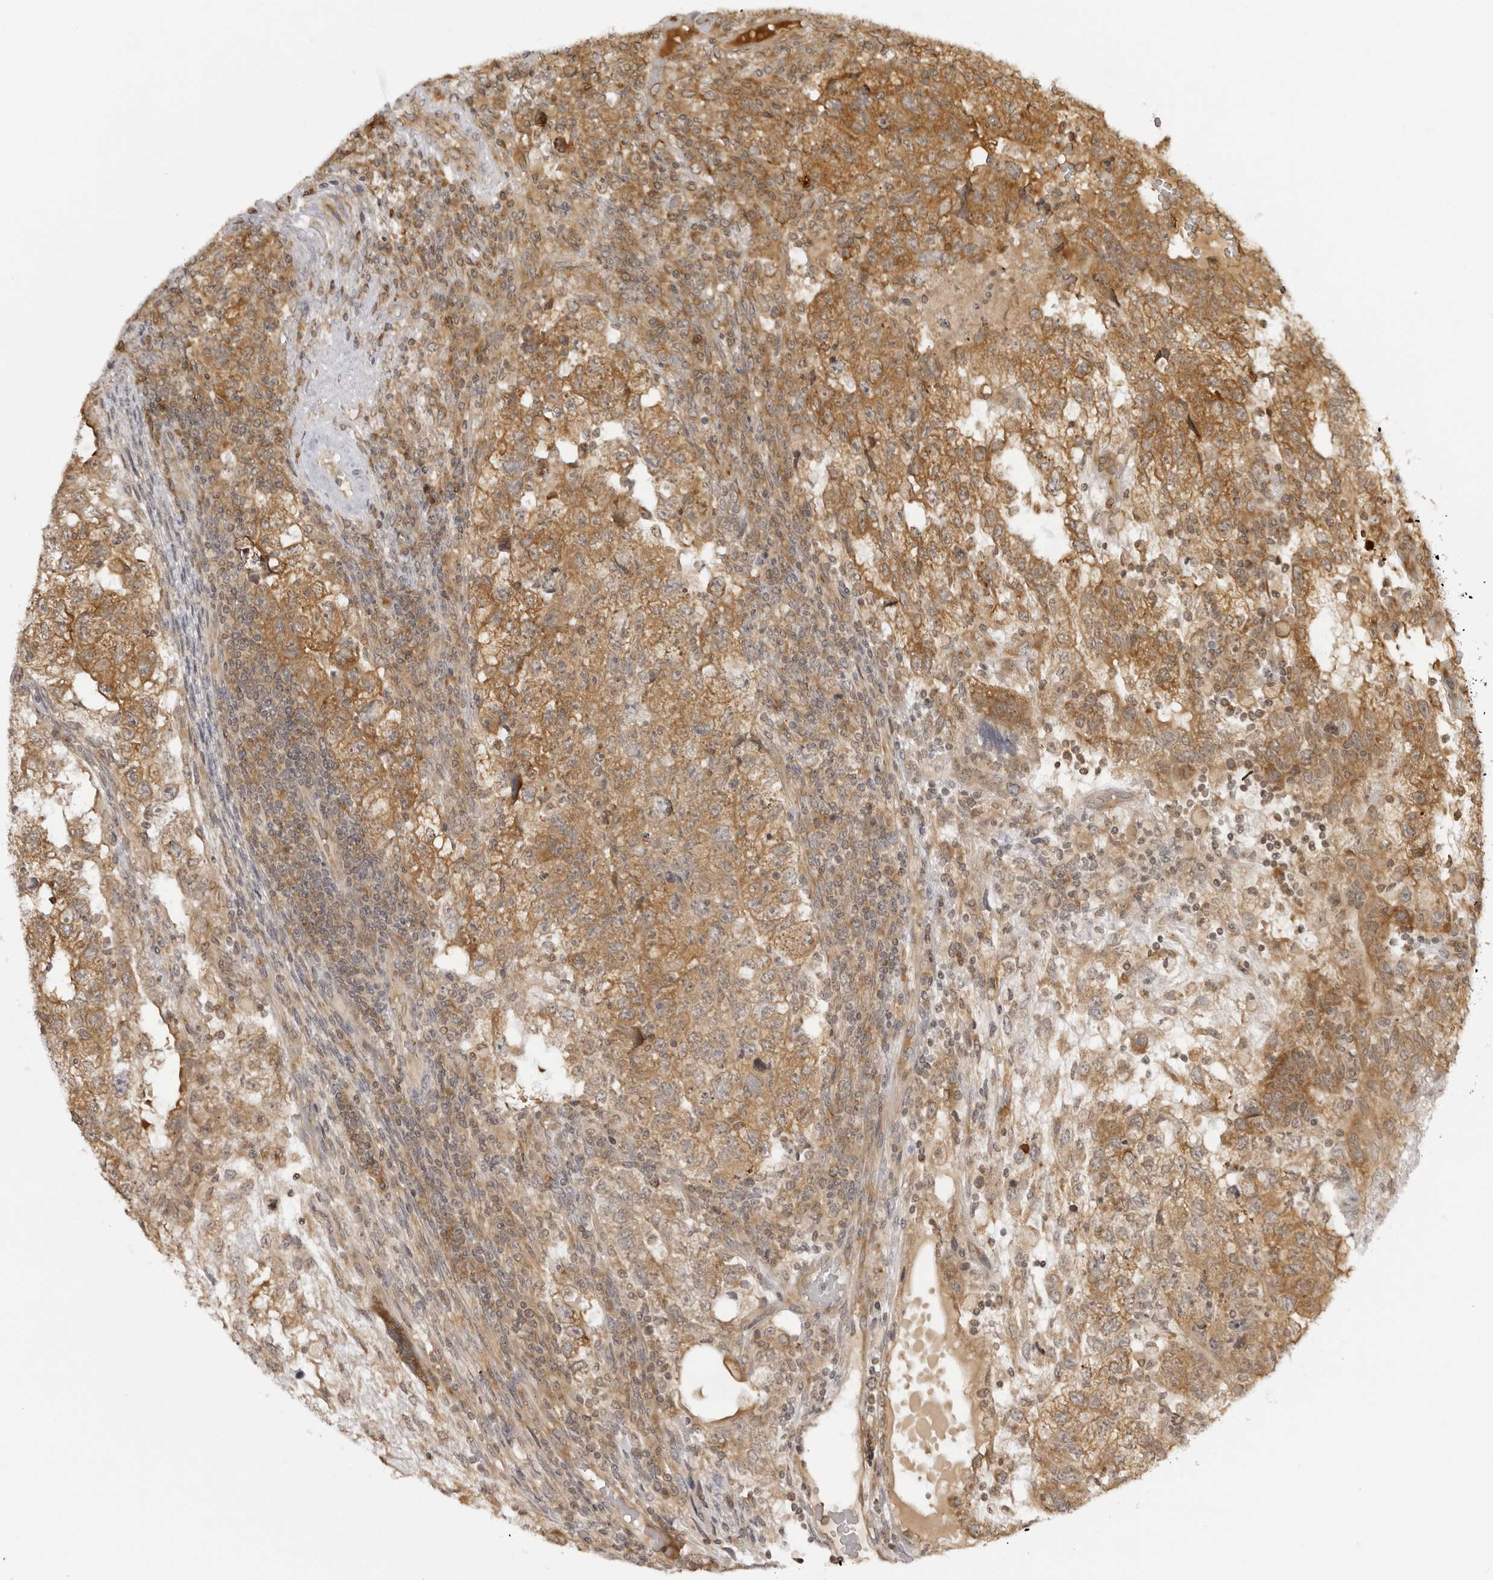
{"staining": {"intensity": "strong", "quantity": ">75%", "location": "cytoplasmic/membranous"}, "tissue": "testis cancer", "cell_type": "Tumor cells", "image_type": "cancer", "snomed": [{"axis": "morphology", "description": "Carcinoma, Embryonal, NOS"}, {"axis": "topography", "description": "Testis"}], "caption": "Tumor cells reveal high levels of strong cytoplasmic/membranous positivity in about >75% of cells in human testis cancer (embryonal carcinoma).", "gene": "PRRC2C", "patient": {"sex": "male", "age": 36}}